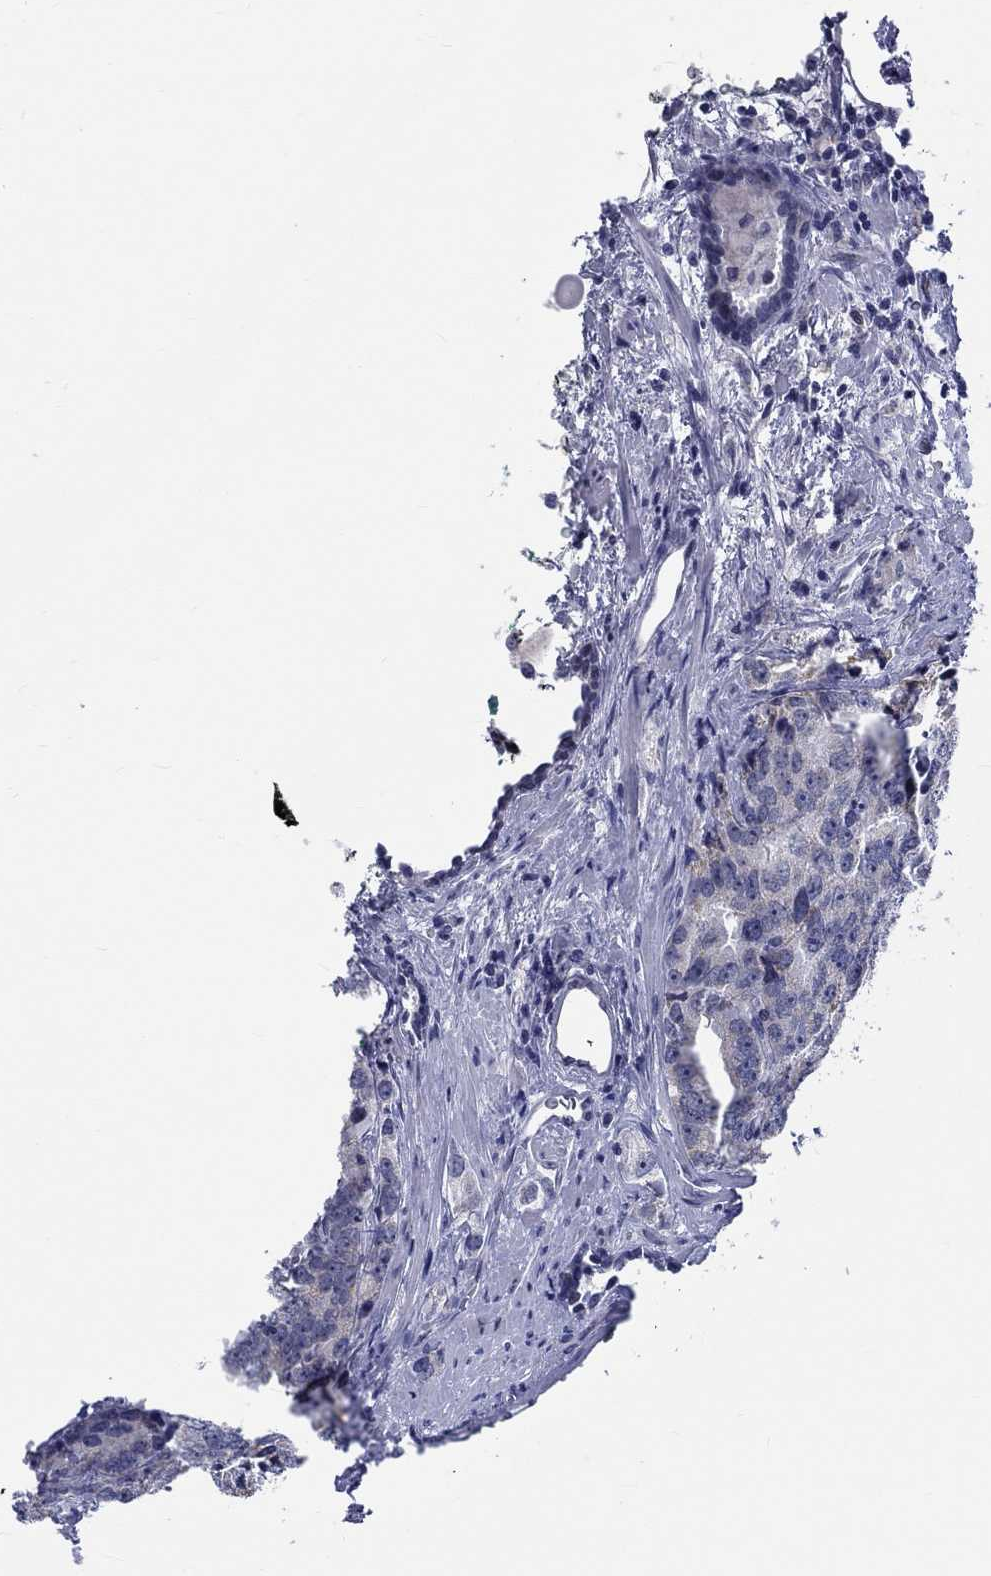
{"staining": {"intensity": "negative", "quantity": "none", "location": "none"}, "tissue": "prostate cancer", "cell_type": "Tumor cells", "image_type": "cancer", "snomed": [{"axis": "morphology", "description": "Adenocarcinoma, NOS"}, {"axis": "topography", "description": "Prostate"}], "caption": "Tumor cells show no significant protein staining in prostate adenocarcinoma.", "gene": "ST6GALNAC1", "patient": {"sex": "male", "age": 71}}